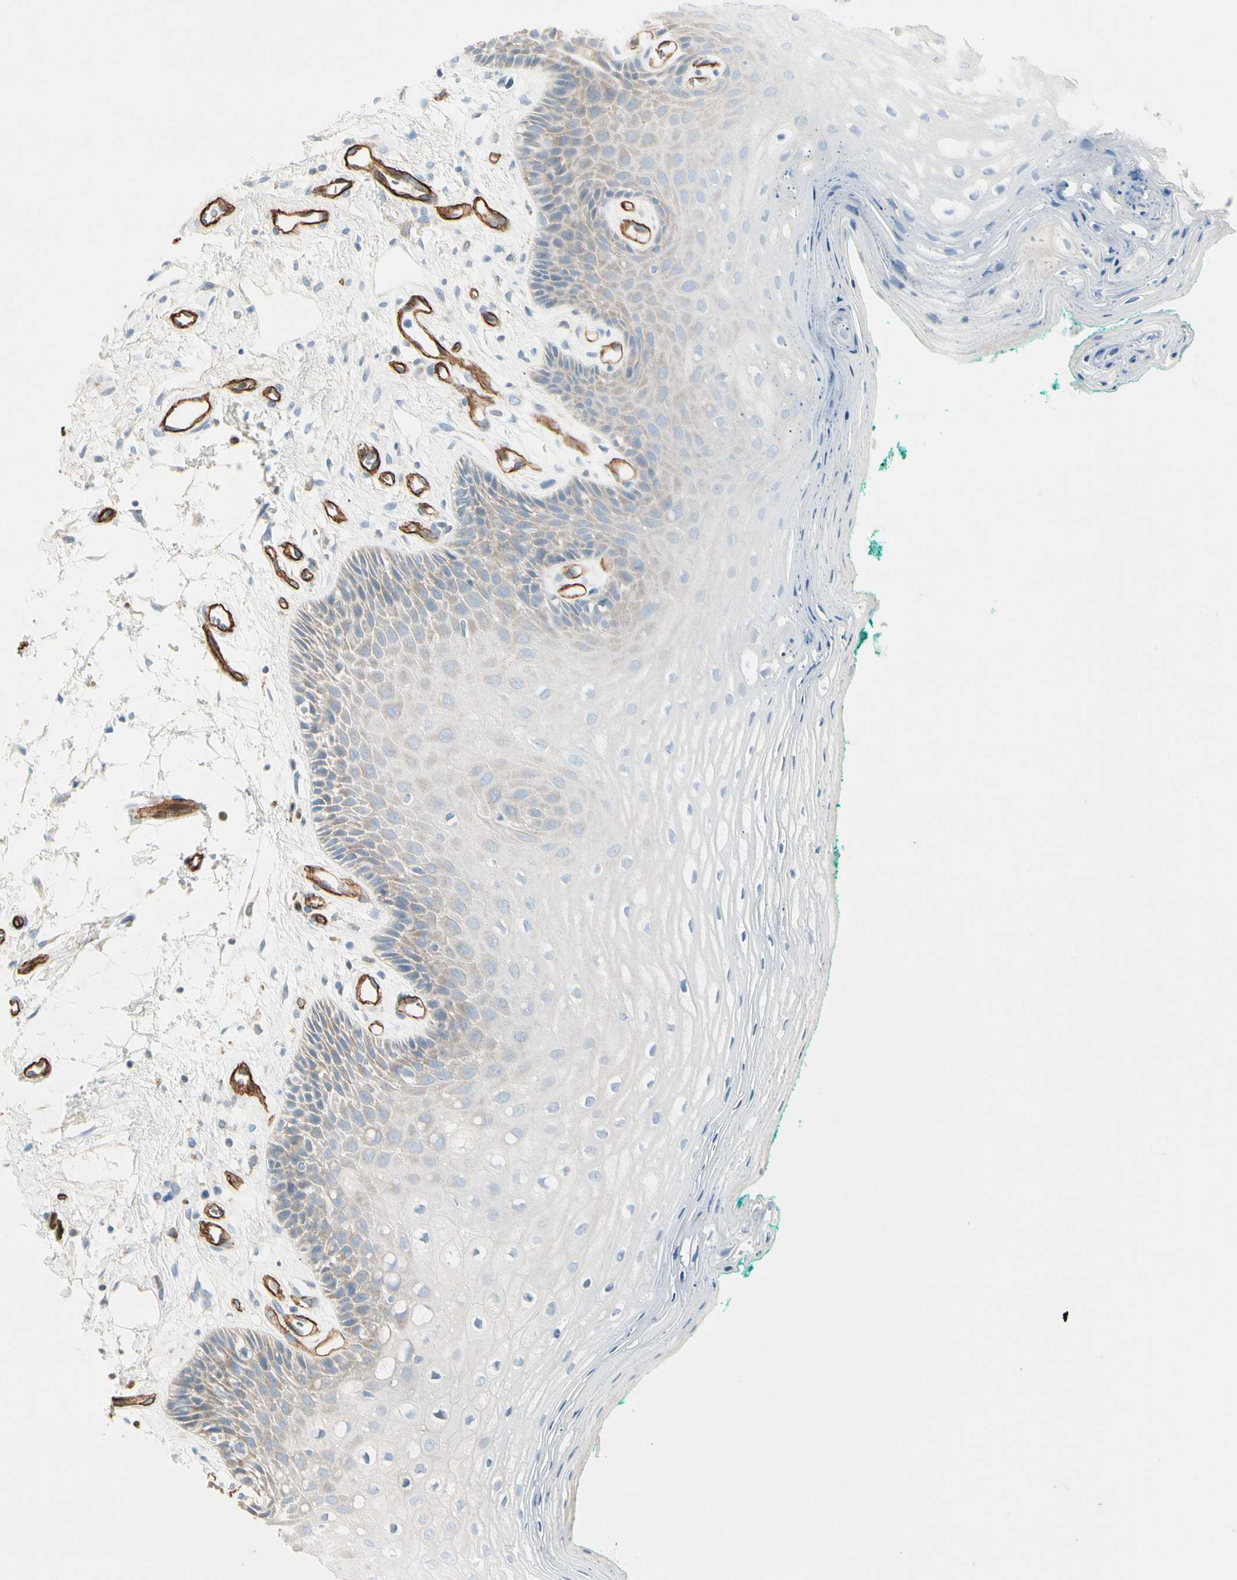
{"staining": {"intensity": "negative", "quantity": "none", "location": "none"}, "tissue": "oral mucosa", "cell_type": "Squamous epithelial cells", "image_type": "normal", "snomed": [{"axis": "morphology", "description": "Normal tissue, NOS"}, {"axis": "topography", "description": "Skeletal muscle"}, {"axis": "topography", "description": "Oral tissue"}, {"axis": "topography", "description": "Peripheral nerve tissue"}], "caption": "IHC micrograph of normal oral mucosa stained for a protein (brown), which shows no expression in squamous epithelial cells. The staining was performed using DAB (3,3'-diaminobenzidine) to visualize the protein expression in brown, while the nuclei were stained in blue with hematoxylin (Magnification: 20x).", "gene": "CD93", "patient": {"sex": "female", "age": 84}}